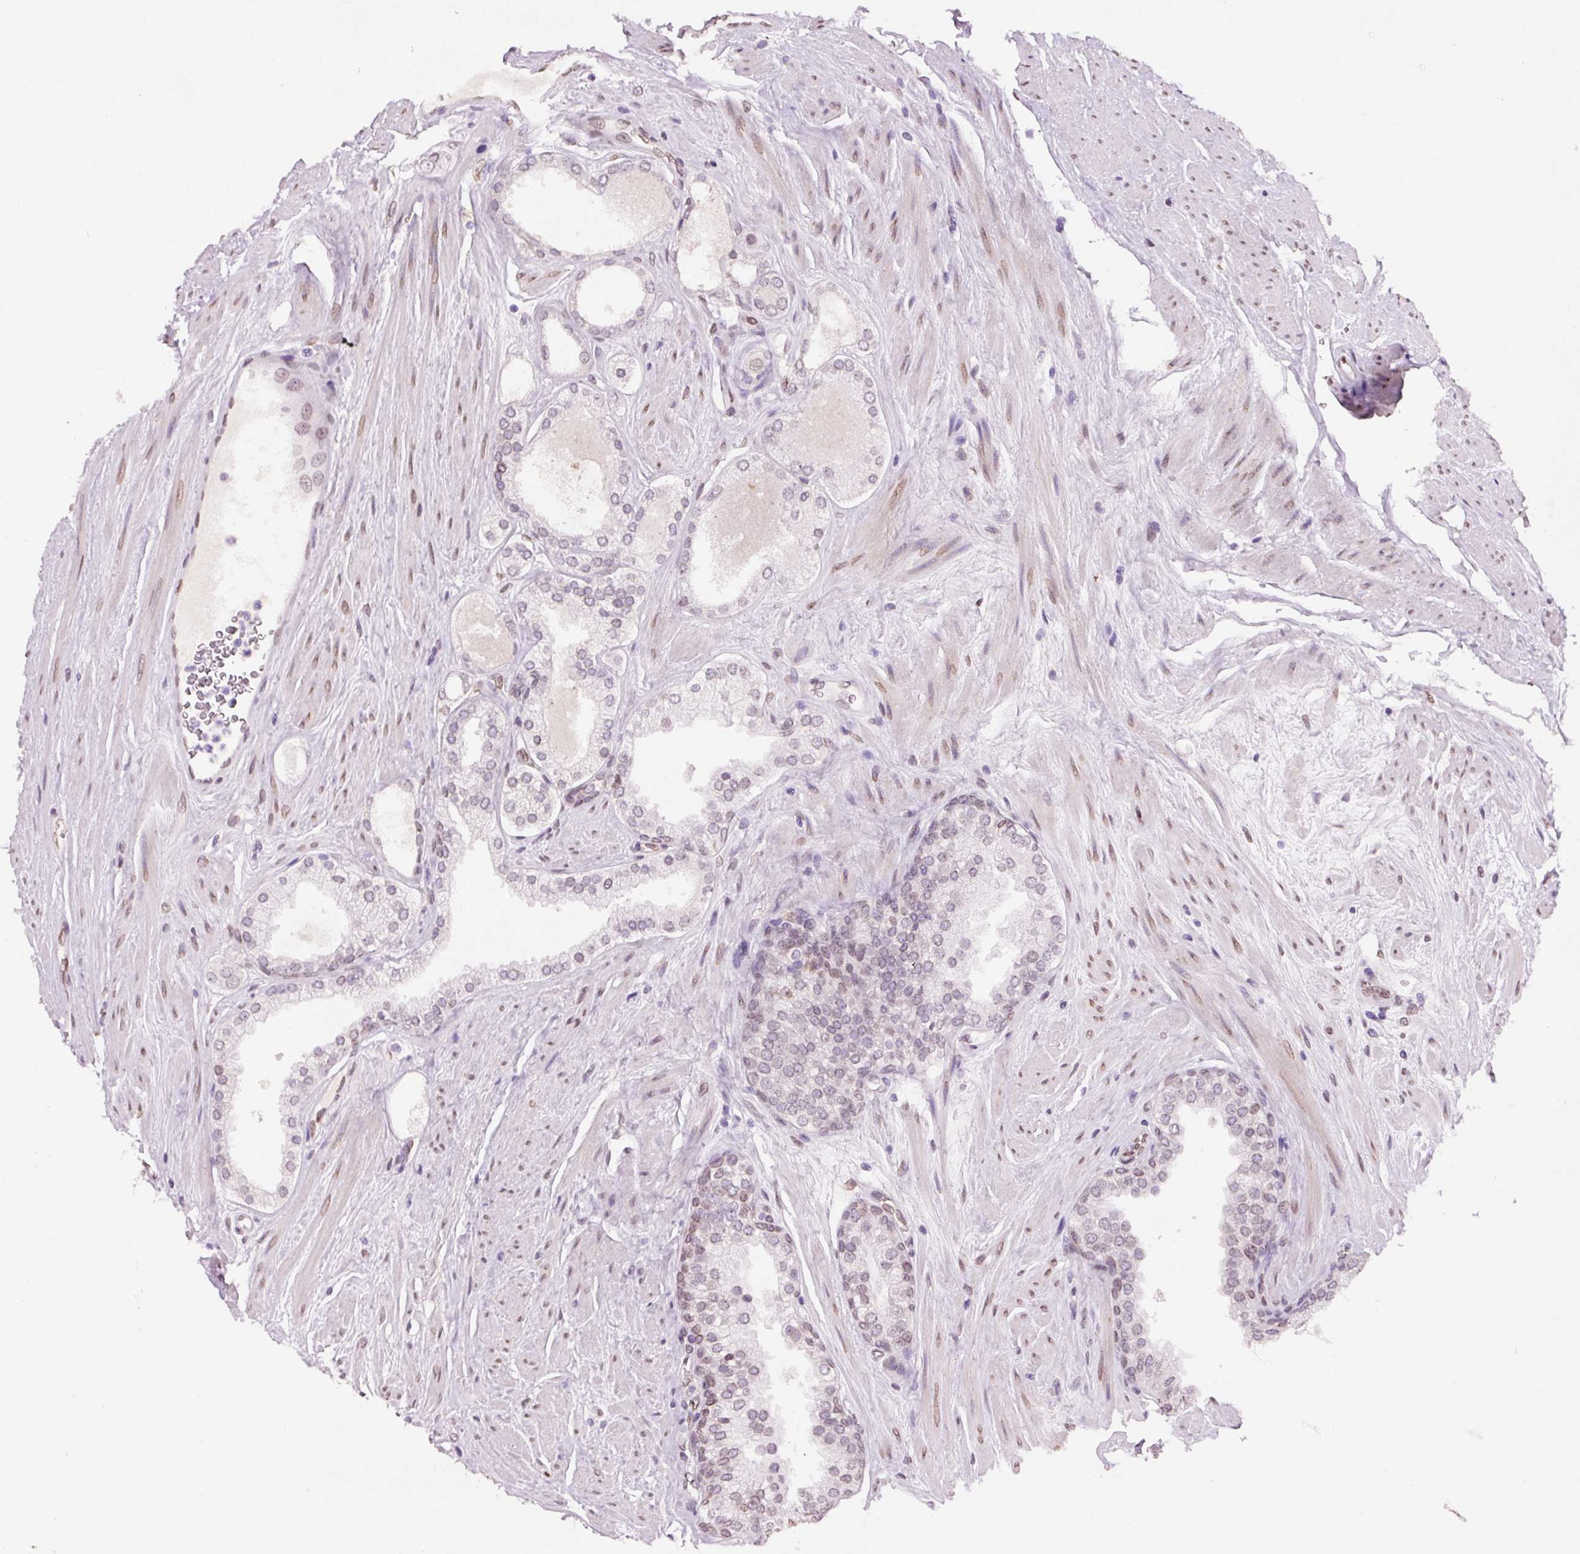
{"staining": {"intensity": "negative", "quantity": "none", "location": "none"}, "tissue": "prostate cancer", "cell_type": "Tumor cells", "image_type": "cancer", "snomed": [{"axis": "morphology", "description": "Adenocarcinoma, Low grade"}, {"axis": "topography", "description": "Prostate"}], "caption": "An immunohistochemistry (IHC) histopathology image of adenocarcinoma (low-grade) (prostate) is shown. There is no staining in tumor cells of adenocarcinoma (low-grade) (prostate).", "gene": "ZNF224", "patient": {"sex": "male", "age": 42}}